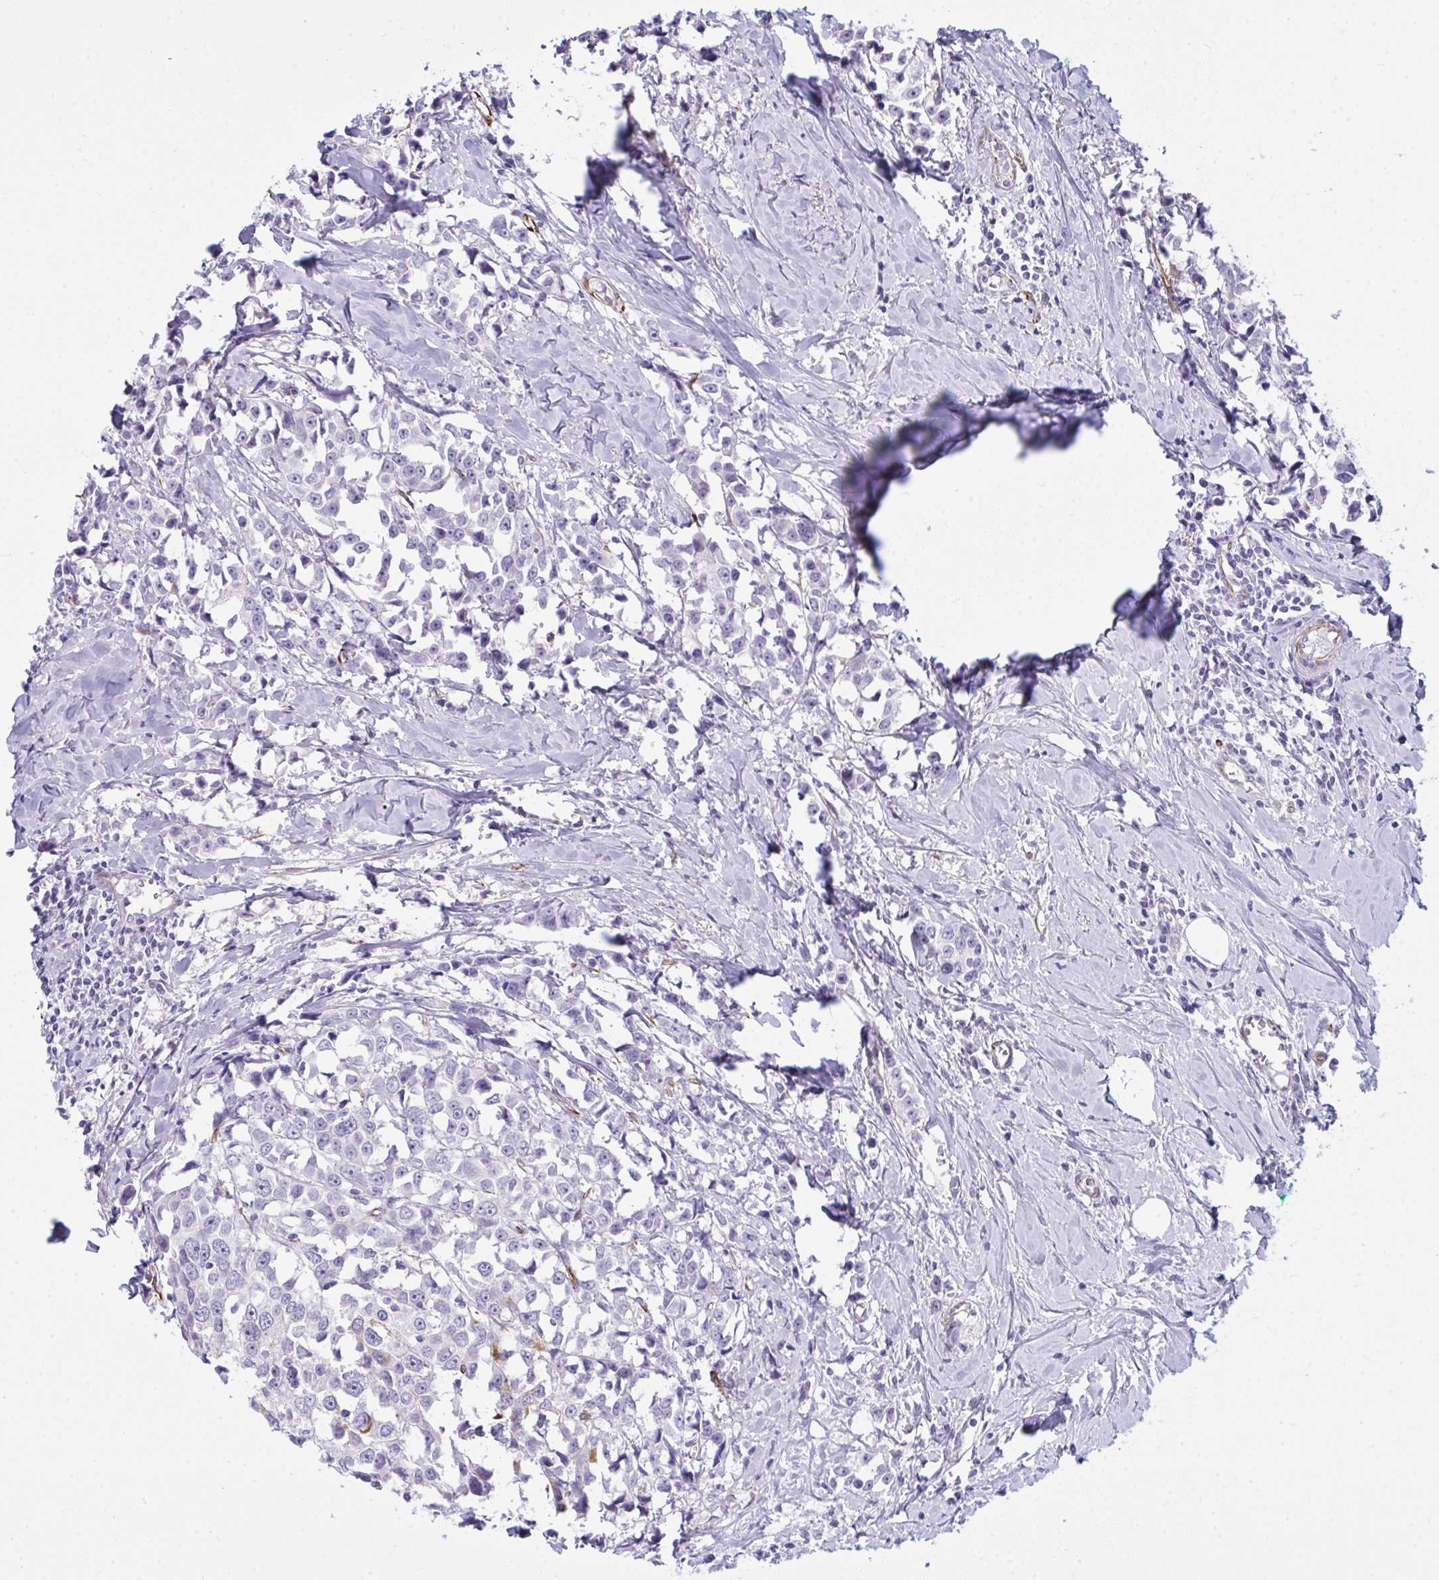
{"staining": {"intensity": "negative", "quantity": "none", "location": "none"}, "tissue": "breast cancer", "cell_type": "Tumor cells", "image_type": "cancer", "snomed": [{"axis": "morphology", "description": "Duct carcinoma"}, {"axis": "topography", "description": "Breast"}], "caption": "Tumor cells are negative for brown protein staining in invasive ductal carcinoma (breast).", "gene": "SLC35B1", "patient": {"sex": "female", "age": 80}}